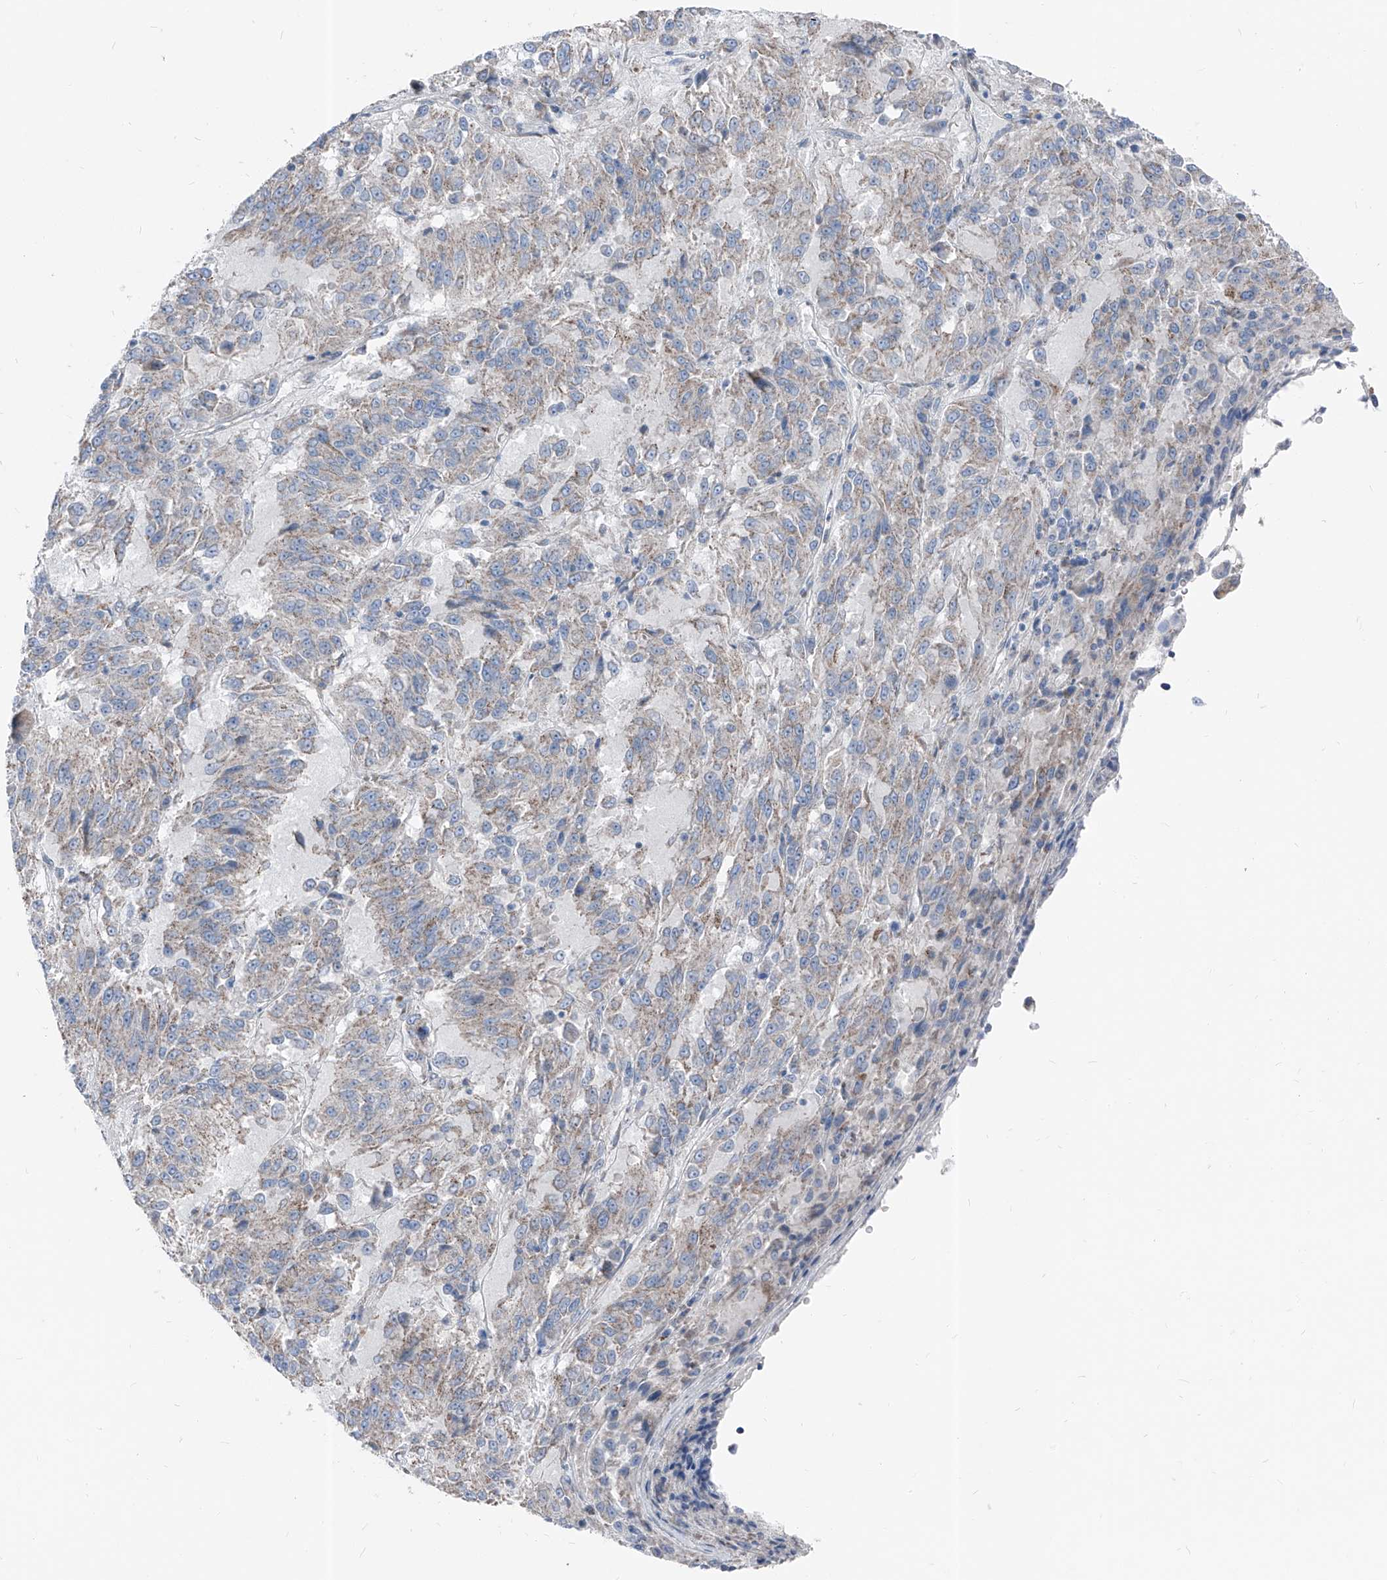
{"staining": {"intensity": "weak", "quantity": "25%-75%", "location": "cytoplasmic/membranous"}, "tissue": "melanoma", "cell_type": "Tumor cells", "image_type": "cancer", "snomed": [{"axis": "morphology", "description": "Malignant melanoma, Metastatic site"}, {"axis": "topography", "description": "Lung"}], "caption": "Immunohistochemical staining of malignant melanoma (metastatic site) demonstrates weak cytoplasmic/membranous protein staining in approximately 25%-75% of tumor cells.", "gene": "AGPS", "patient": {"sex": "male", "age": 64}}